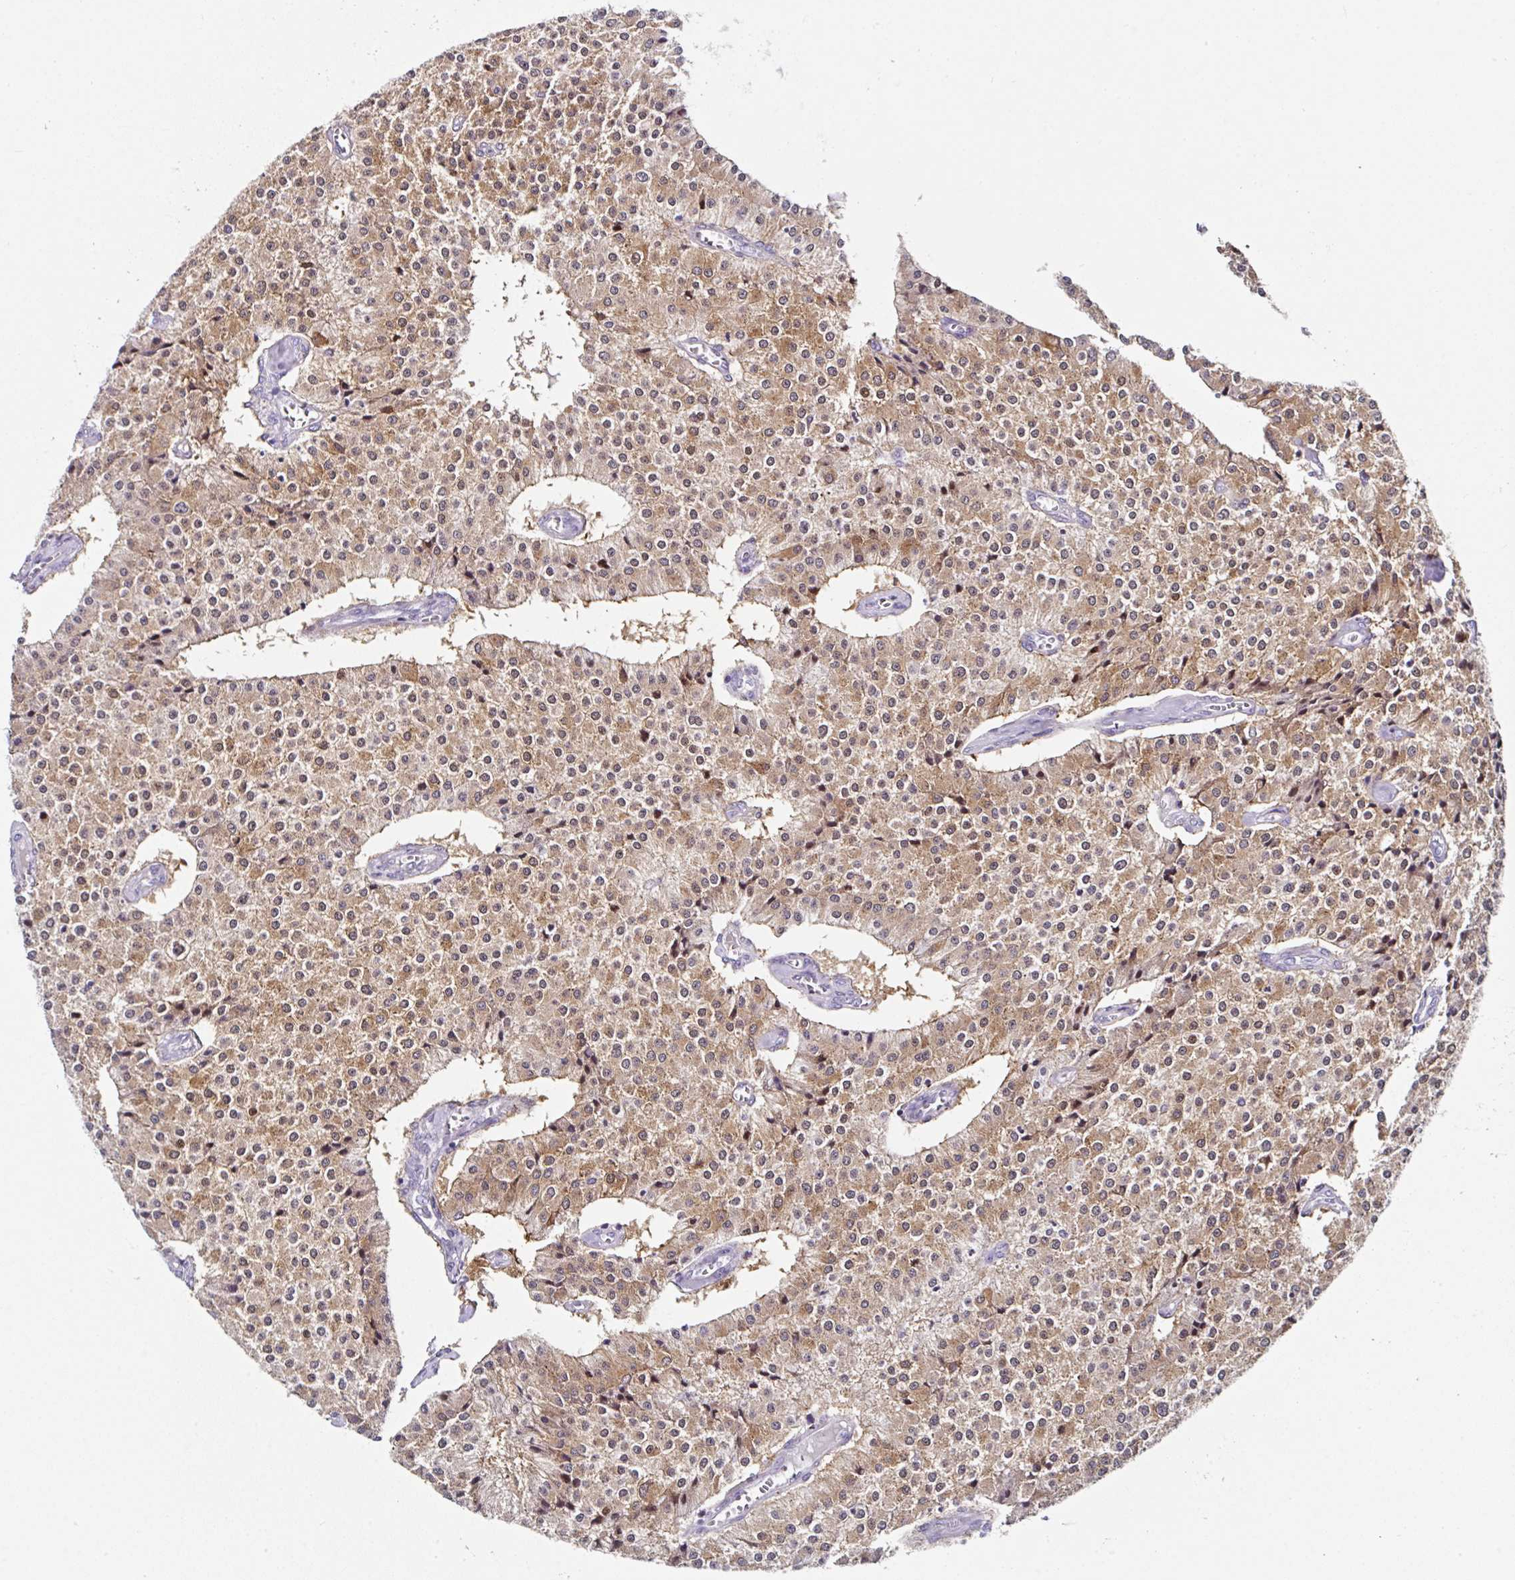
{"staining": {"intensity": "moderate", "quantity": ">75%", "location": "cytoplasmic/membranous"}, "tissue": "carcinoid", "cell_type": "Tumor cells", "image_type": "cancer", "snomed": [{"axis": "morphology", "description": "Carcinoid, malignant, NOS"}, {"axis": "topography", "description": "Colon"}], "caption": "Immunohistochemistry photomicrograph of neoplastic tissue: human carcinoid stained using immunohistochemistry exhibits medium levels of moderate protein expression localized specifically in the cytoplasmic/membranous of tumor cells, appearing as a cytoplasmic/membranous brown color.", "gene": "PPFIA4", "patient": {"sex": "female", "age": 52}}